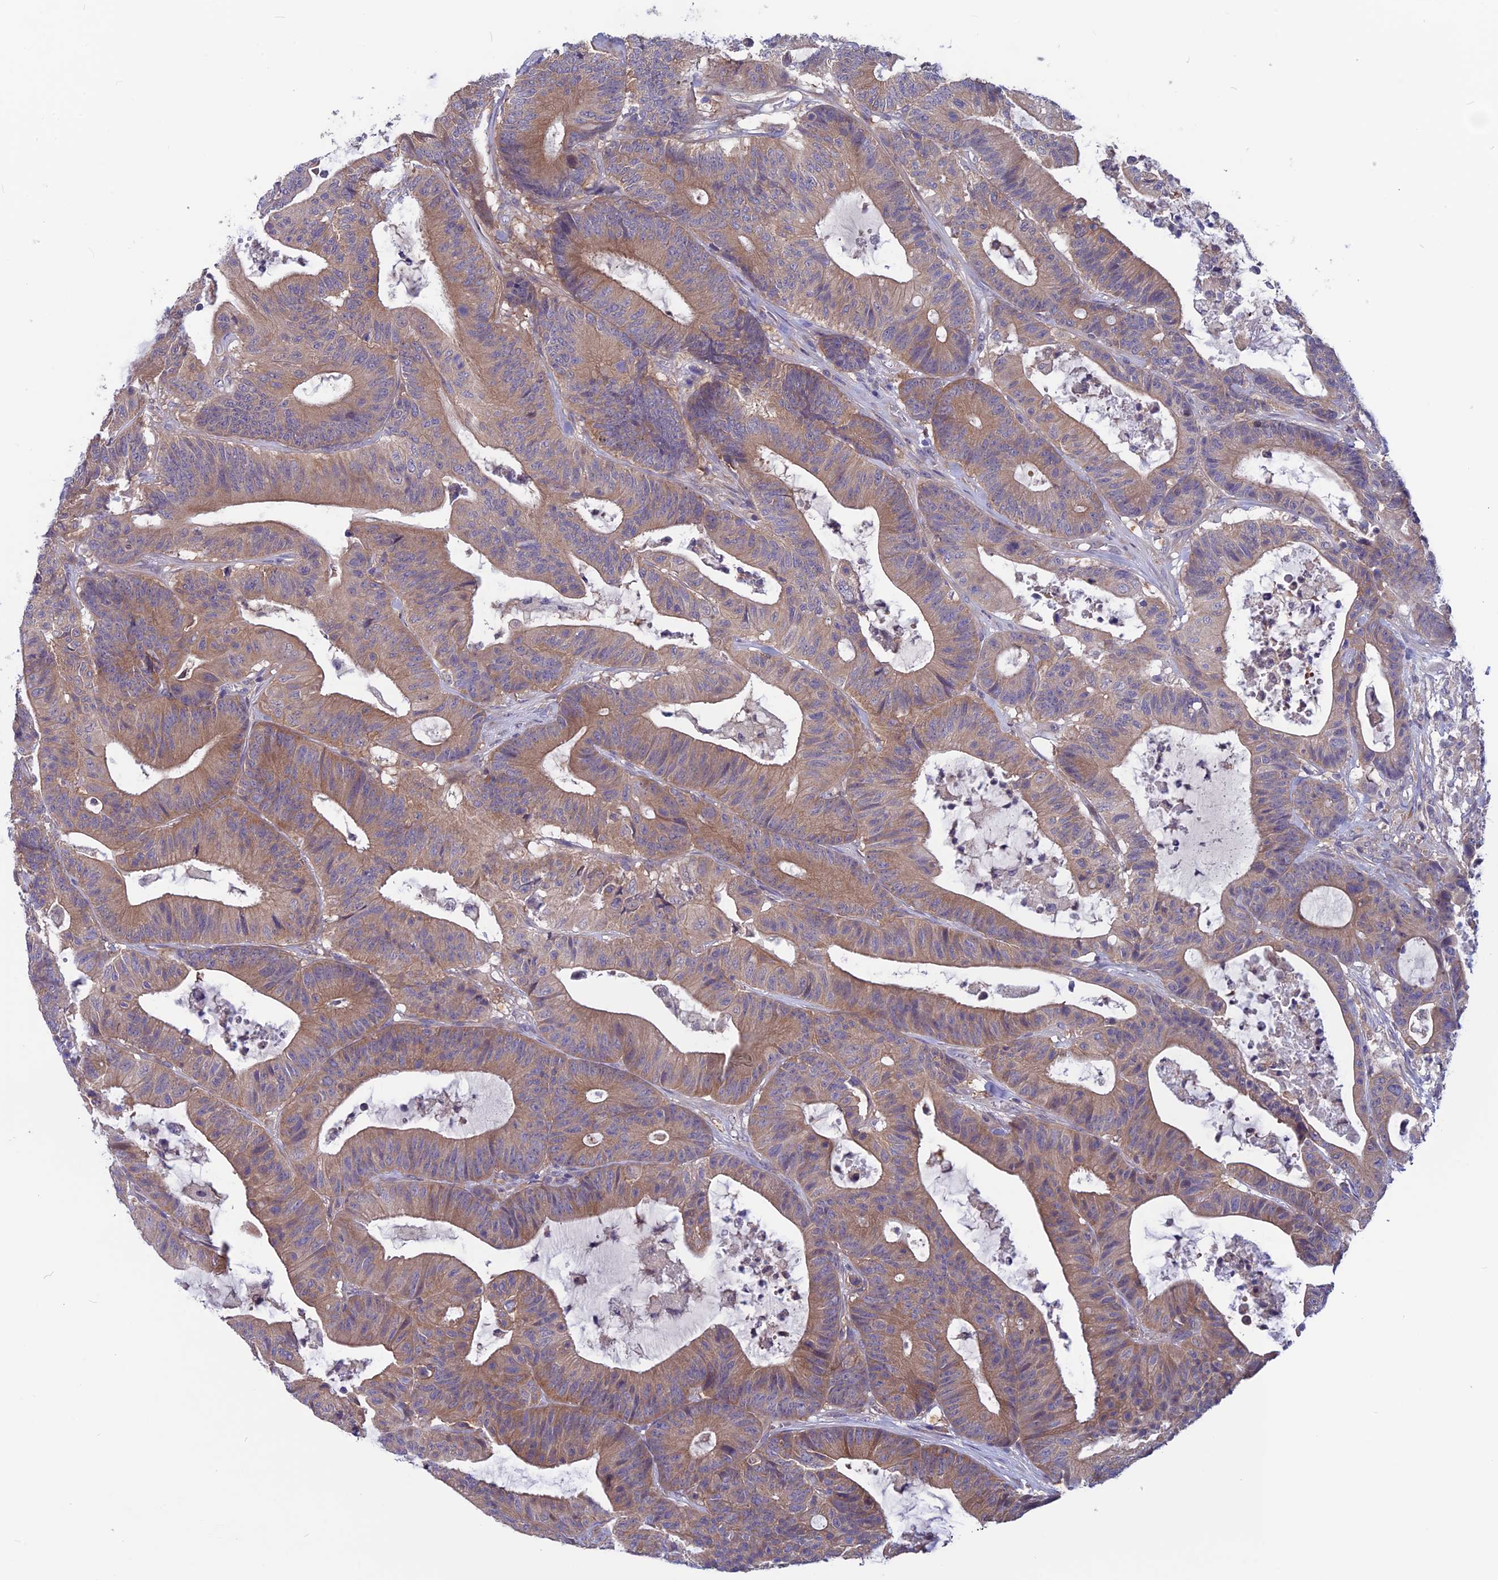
{"staining": {"intensity": "moderate", "quantity": ">75%", "location": "cytoplasmic/membranous"}, "tissue": "colorectal cancer", "cell_type": "Tumor cells", "image_type": "cancer", "snomed": [{"axis": "morphology", "description": "Adenocarcinoma, NOS"}, {"axis": "topography", "description": "Colon"}], "caption": "Immunohistochemical staining of colorectal adenocarcinoma reveals medium levels of moderate cytoplasmic/membranous positivity in about >75% of tumor cells.", "gene": "MAST2", "patient": {"sex": "female", "age": 84}}